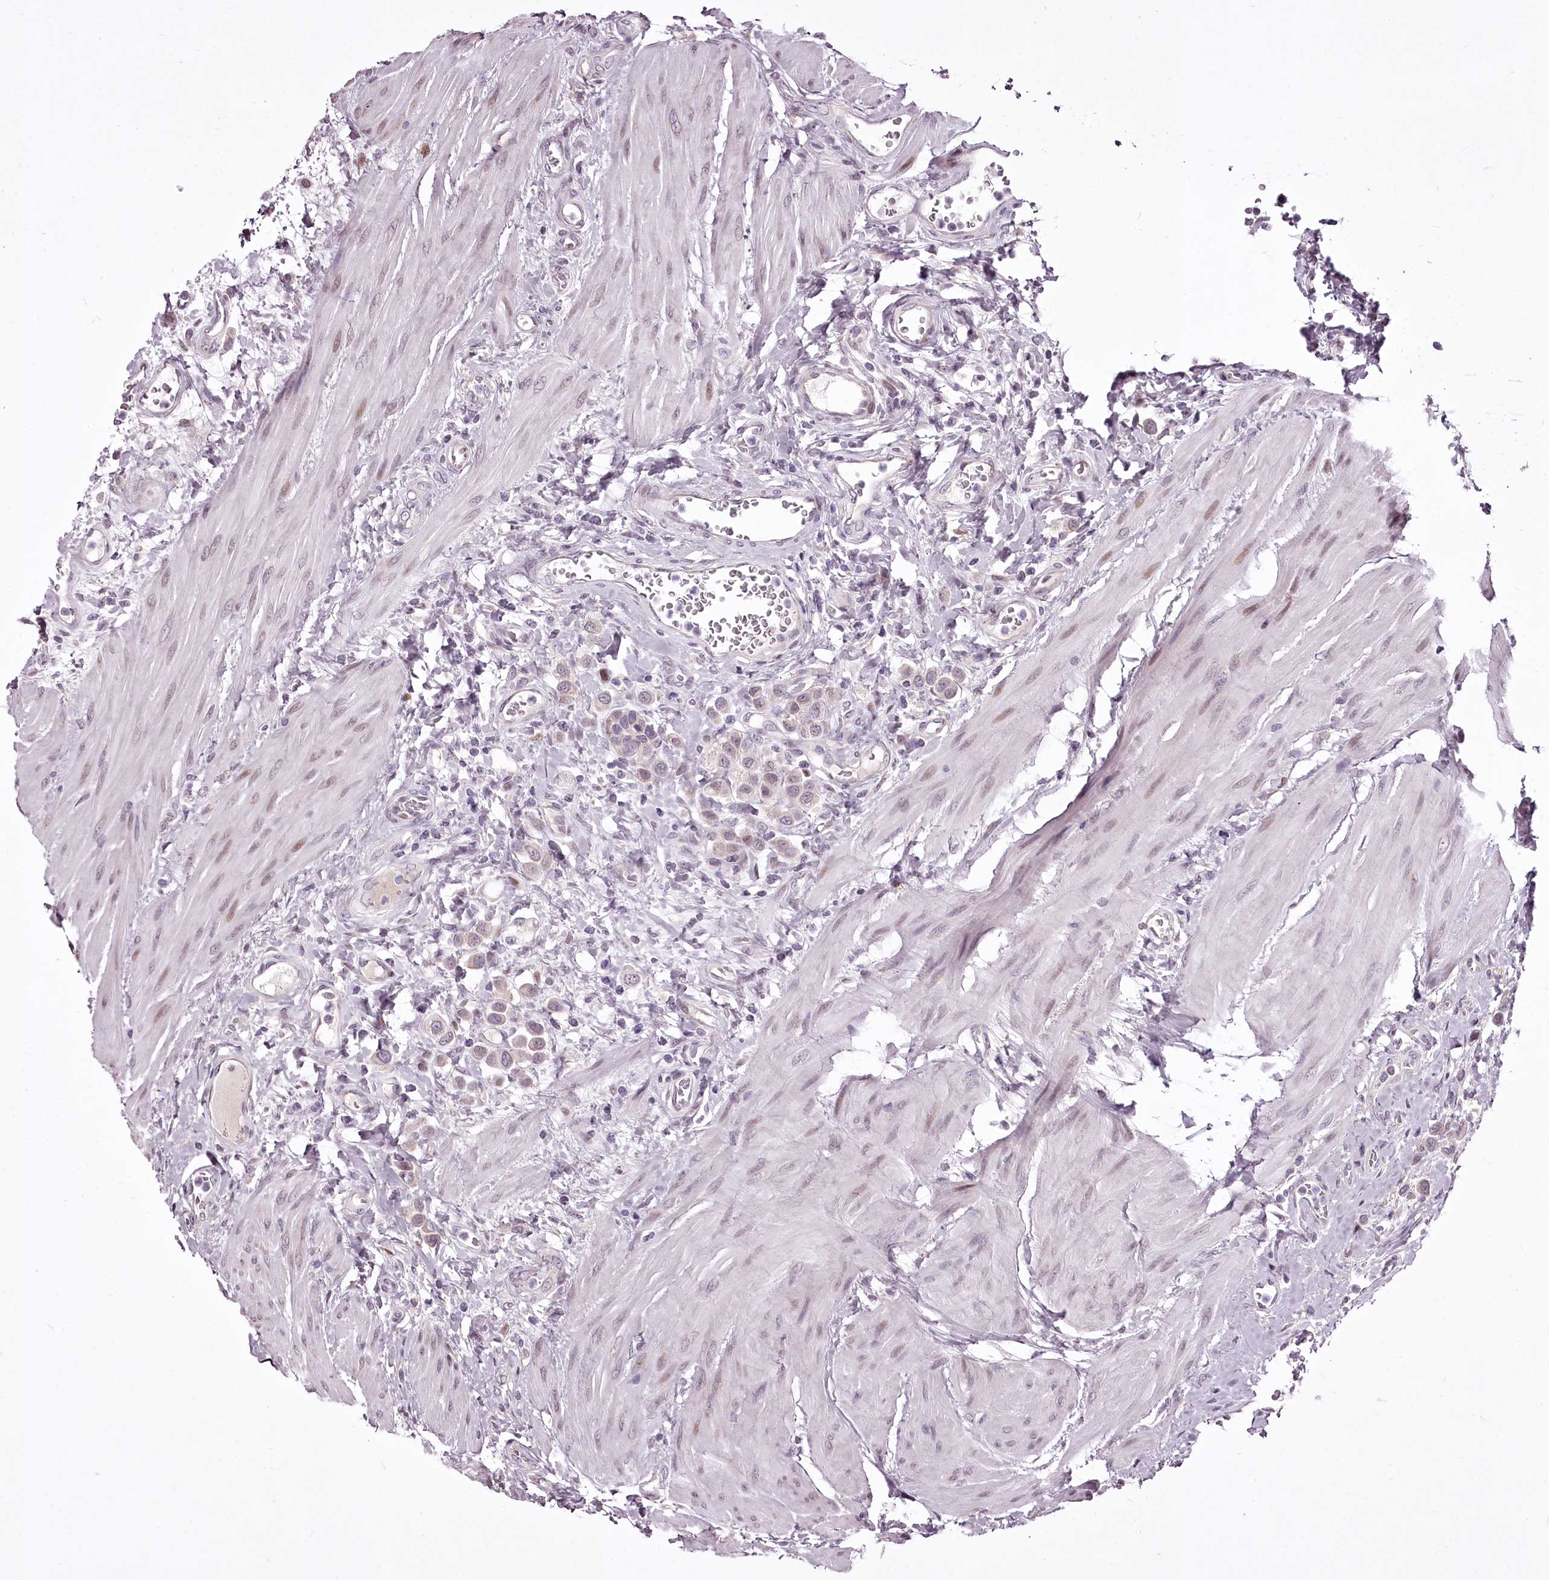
{"staining": {"intensity": "moderate", "quantity": "<25%", "location": "nuclear"}, "tissue": "urothelial cancer", "cell_type": "Tumor cells", "image_type": "cancer", "snomed": [{"axis": "morphology", "description": "Urothelial carcinoma, High grade"}, {"axis": "topography", "description": "Urinary bladder"}], "caption": "IHC histopathology image of human high-grade urothelial carcinoma stained for a protein (brown), which exhibits low levels of moderate nuclear expression in about <25% of tumor cells.", "gene": "C1orf56", "patient": {"sex": "male", "age": 50}}